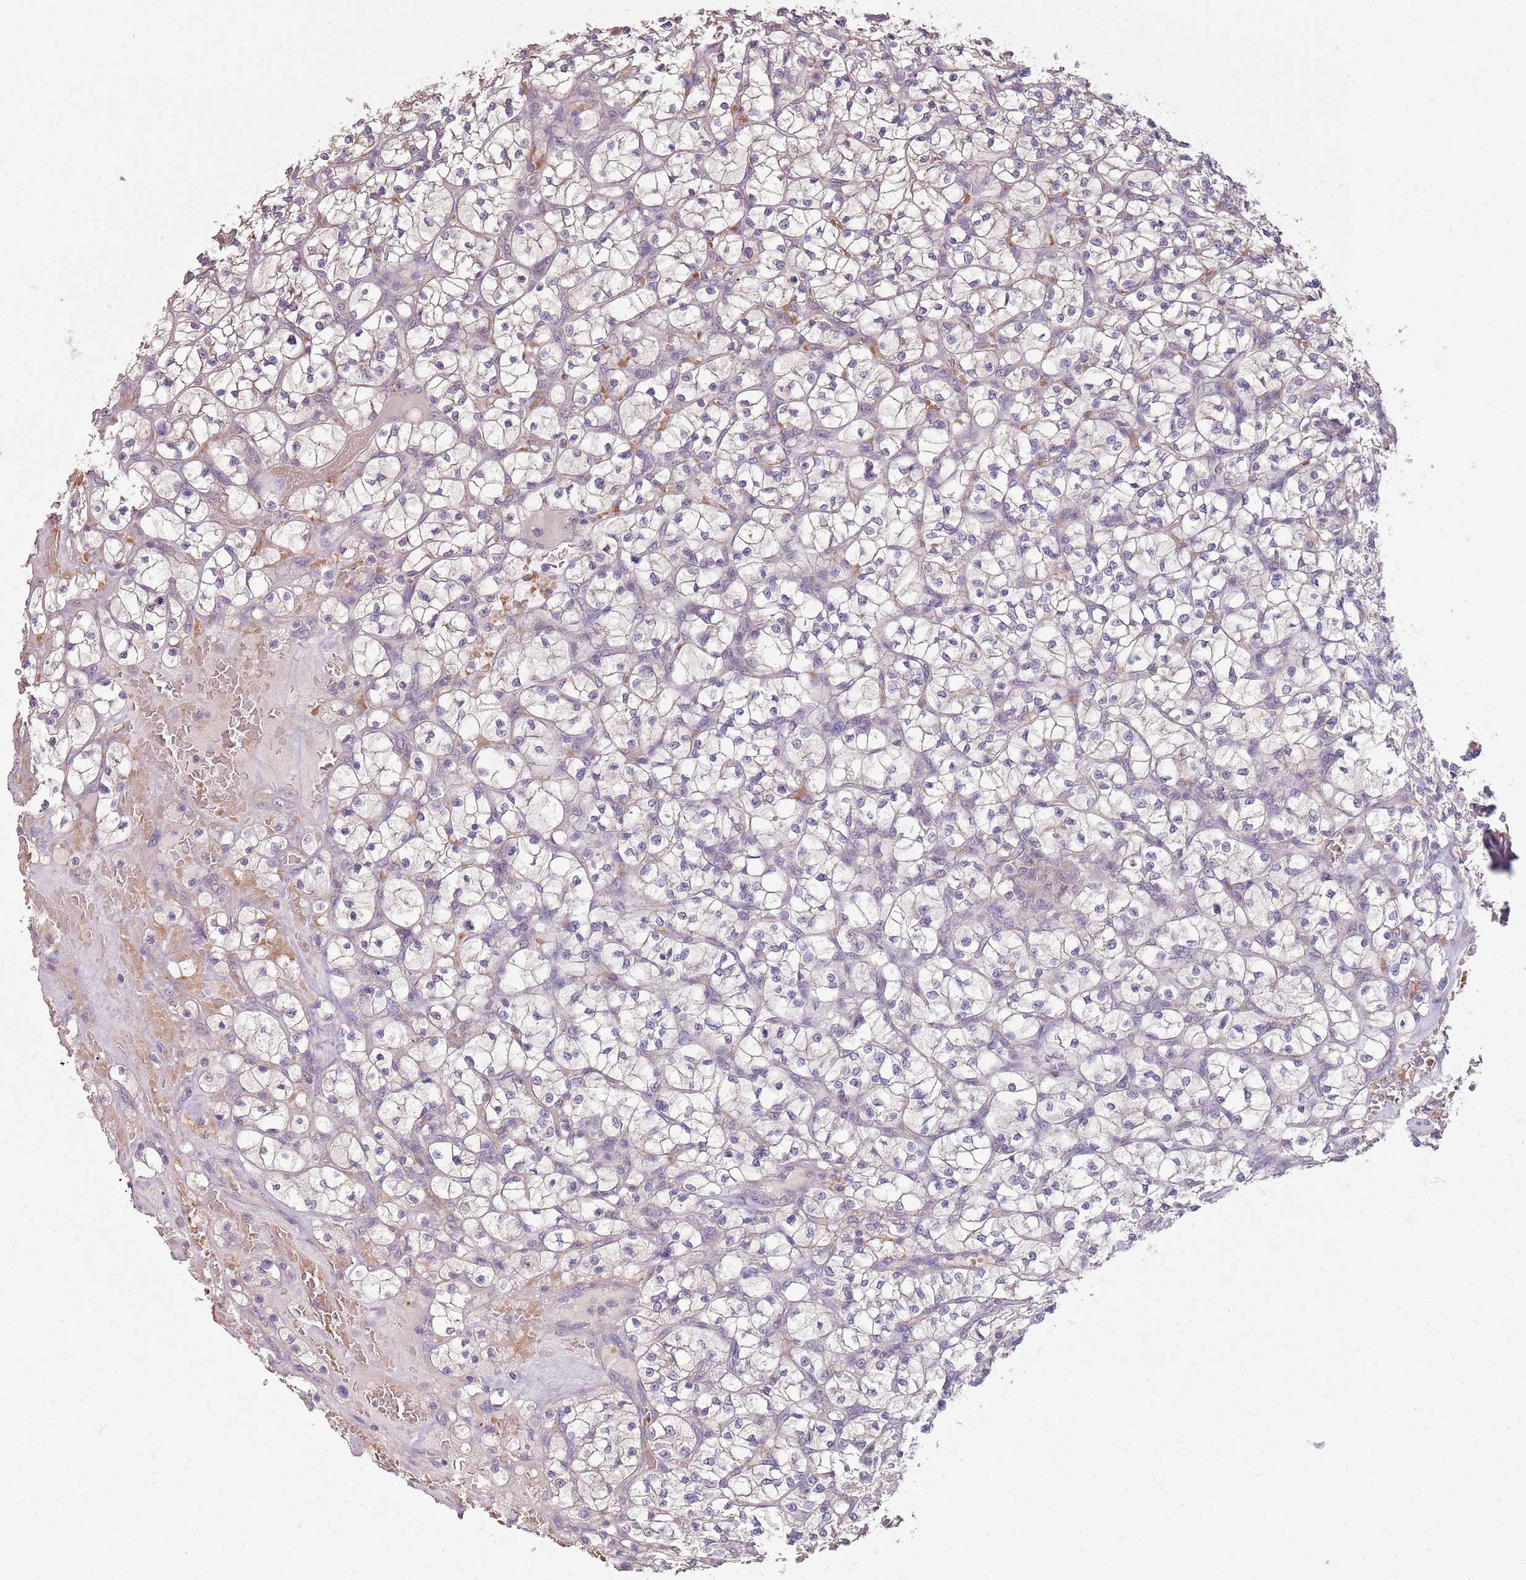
{"staining": {"intensity": "weak", "quantity": "<25%", "location": "cytoplasmic/membranous"}, "tissue": "renal cancer", "cell_type": "Tumor cells", "image_type": "cancer", "snomed": [{"axis": "morphology", "description": "Adenocarcinoma, NOS"}, {"axis": "topography", "description": "Kidney"}], "caption": "Protein analysis of renal cancer exhibits no significant positivity in tumor cells.", "gene": "TEKT4", "patient": {"sex": "female", "age": 64}}